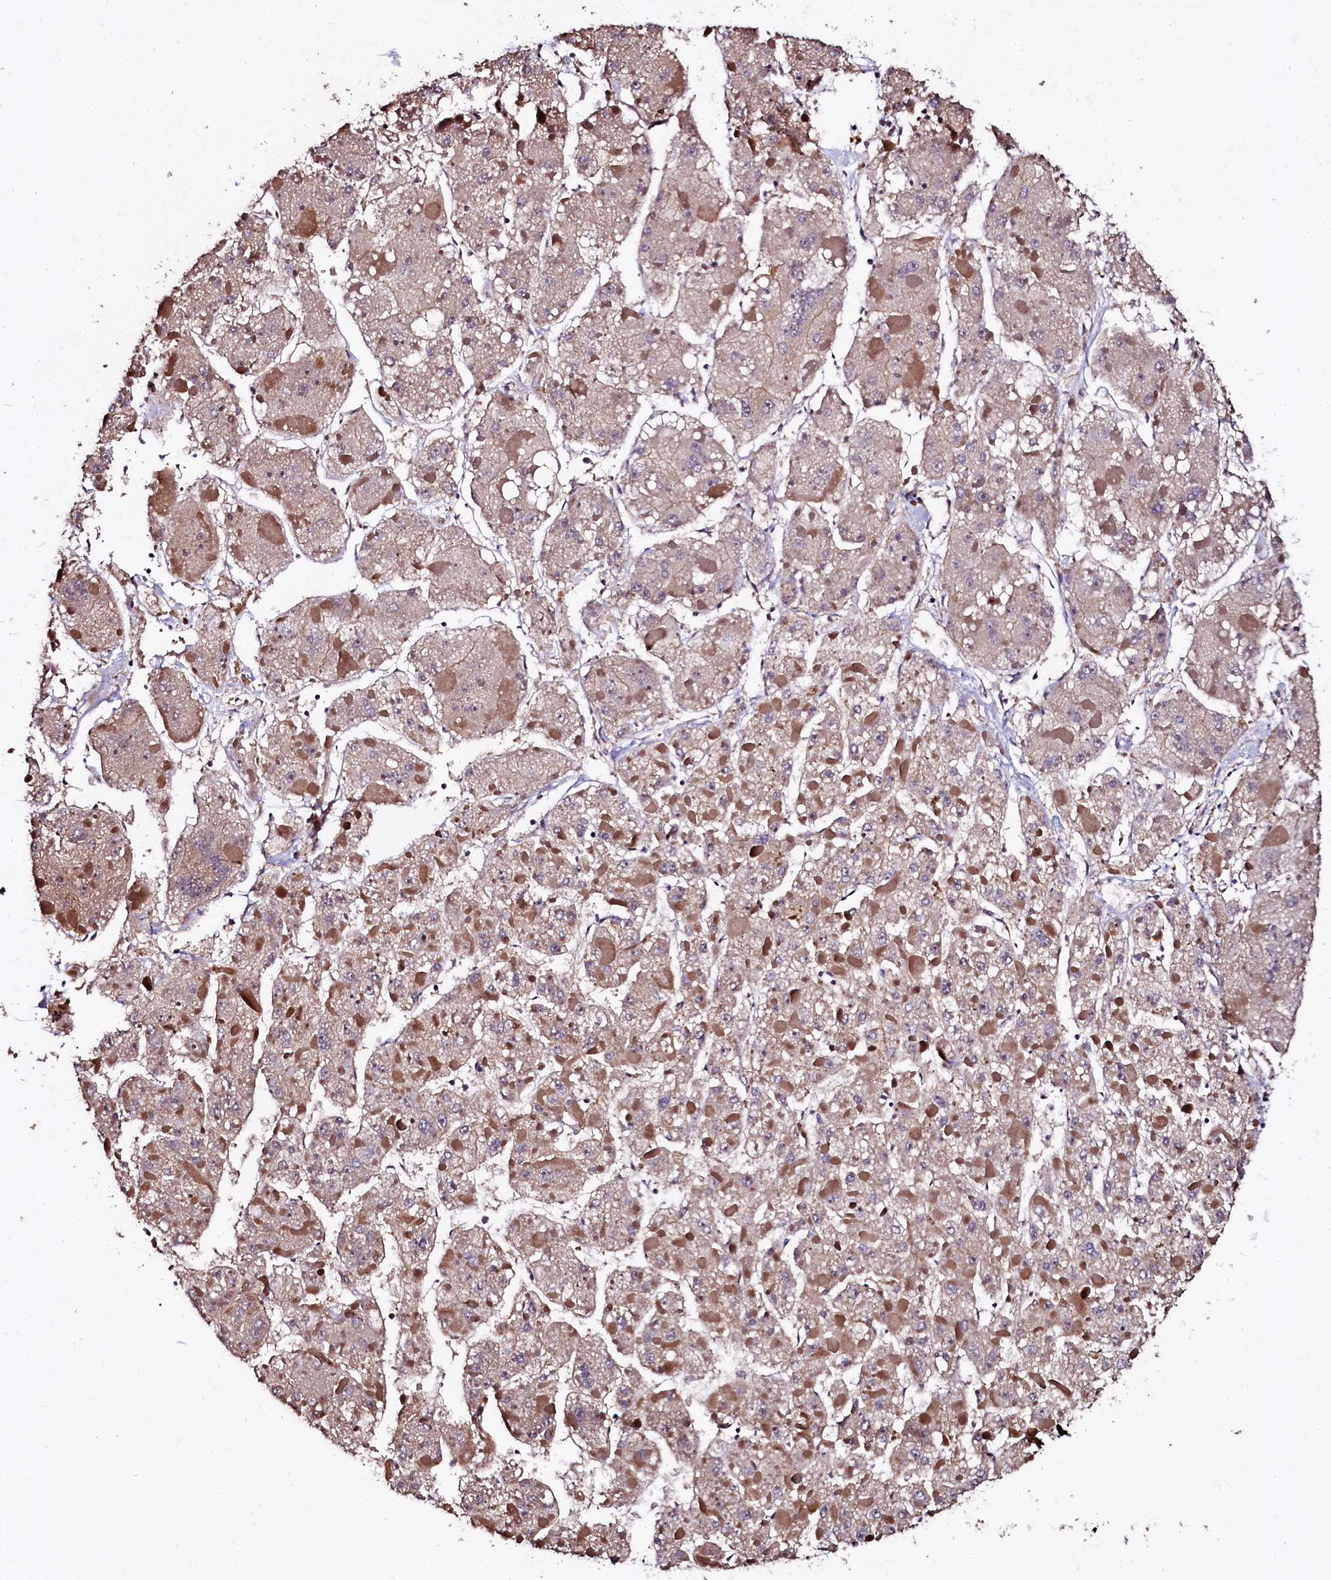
{"staining": {"intensity": "negative", "quantity": "none", "location": "none"}, "tissue": "liver cancer", "cell_type": "Tumor cells", "image_type": "cancer", "snomed": [{"axis": "morphology", "description": "Carcinoma, Hepatocellular, NOS"}, {"axis": "topography", "description": "Liver"}], "caption": "A high-resolution histopathology image shows IHC staining of liver hepatocellular carcinoma, which exhibits no significant staining in tumor cells.", "gene": "APPL2", "patient": {"sex": "female", "age": 73}}